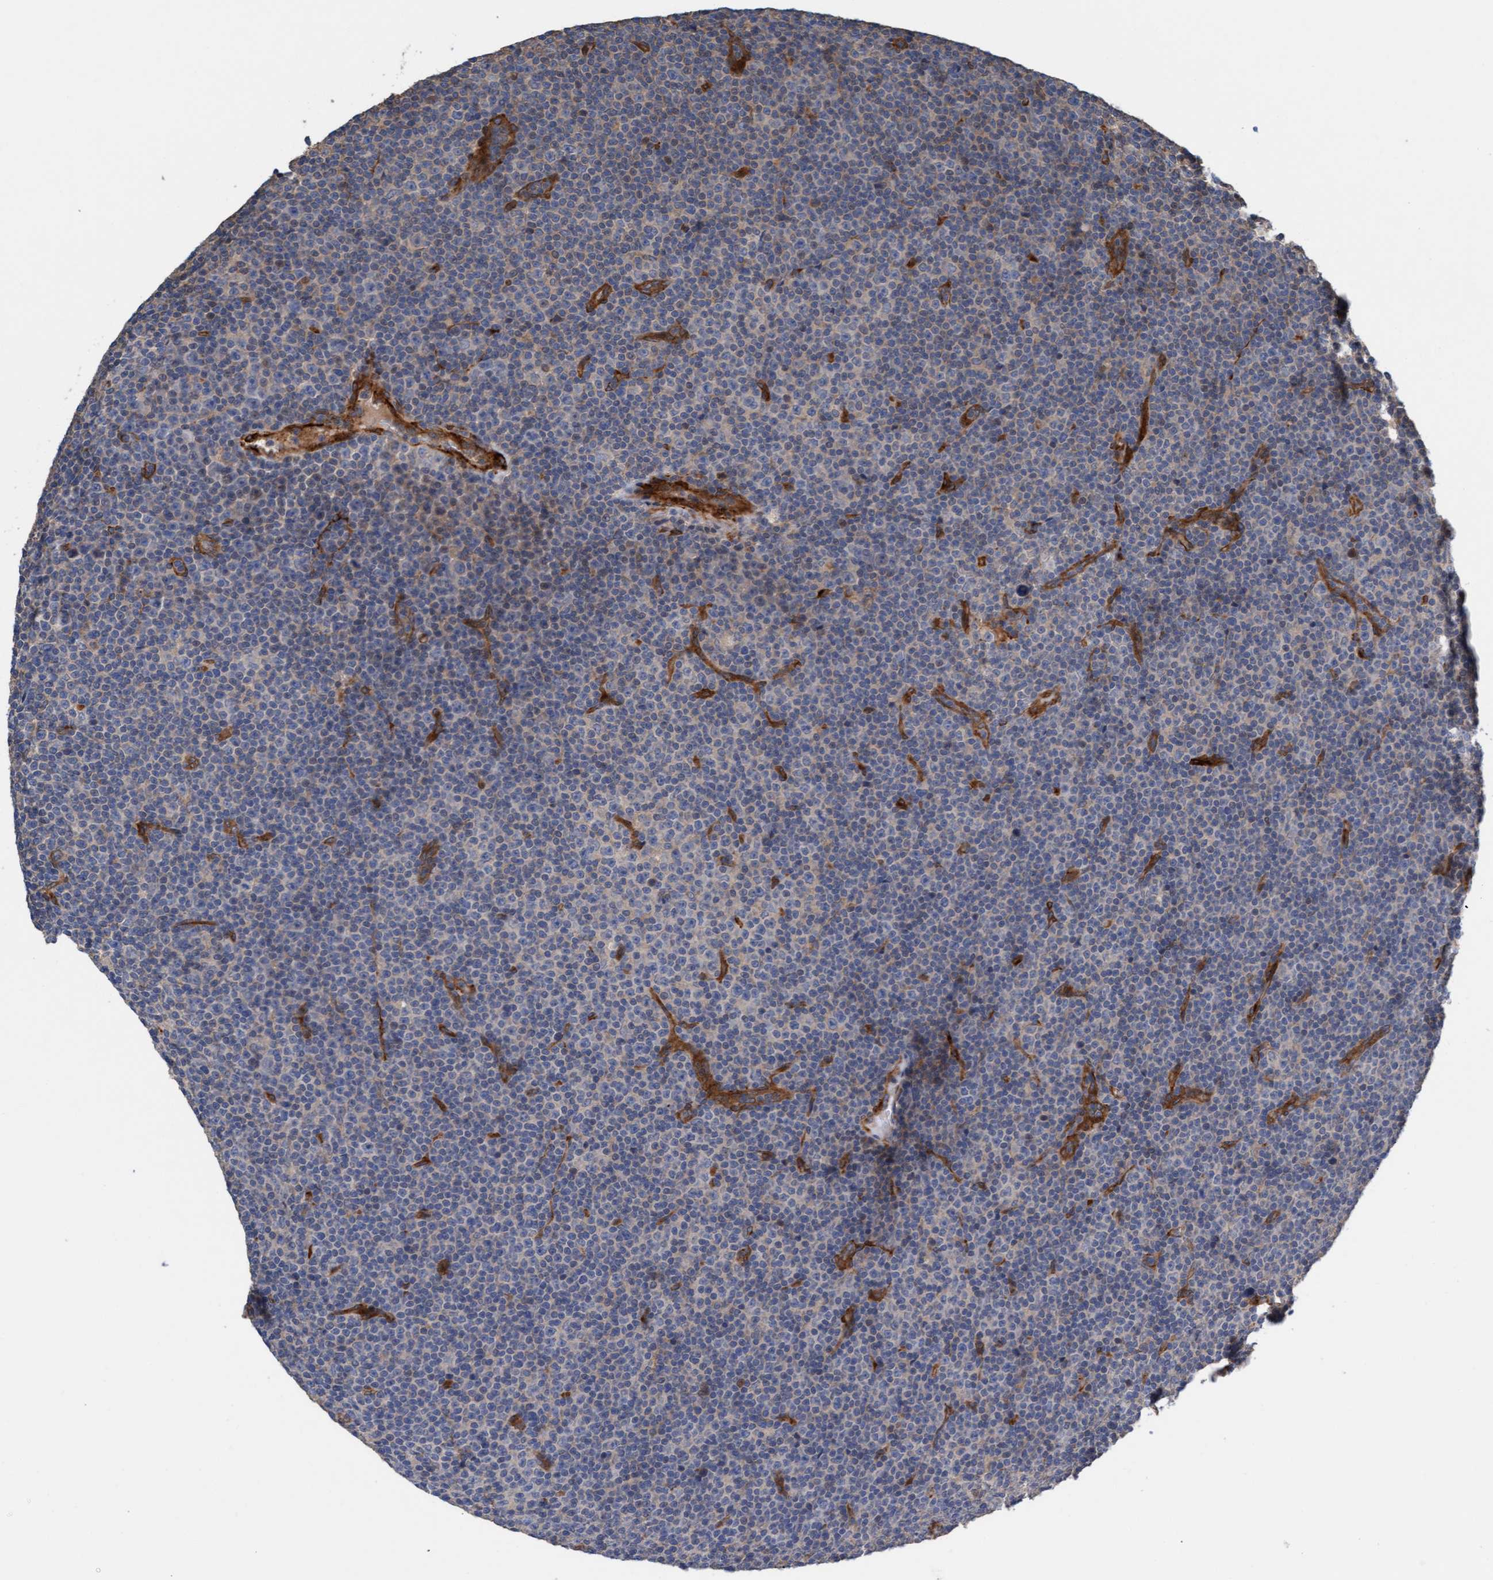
{"staining": {"intensity": "negative", "quantity": "none", "location": "none"}, "tissue": "lymphoma", "cell_type": "Tumor cells", "image_type": "cancer", "snomed": [{"axis": "morphology", "description": "Malignant lymphoma, non-Hodgkin's type, Low grade"}, {"axis": "topography", "description": "Lymph node"}], "caption": "The immunohistochemistry photomicrograph has no significant positivity in tumor cells of low-grade malignant lymphoma, non-Hodgkin's type tissue. (DAB (3,3'-diaminobenzidine) immunohistochemistry (IHC) visualized using brightfield microscopy, high magnification).", "gene": "FMNL3", "patient": {"sex": "female", "age": 67}}